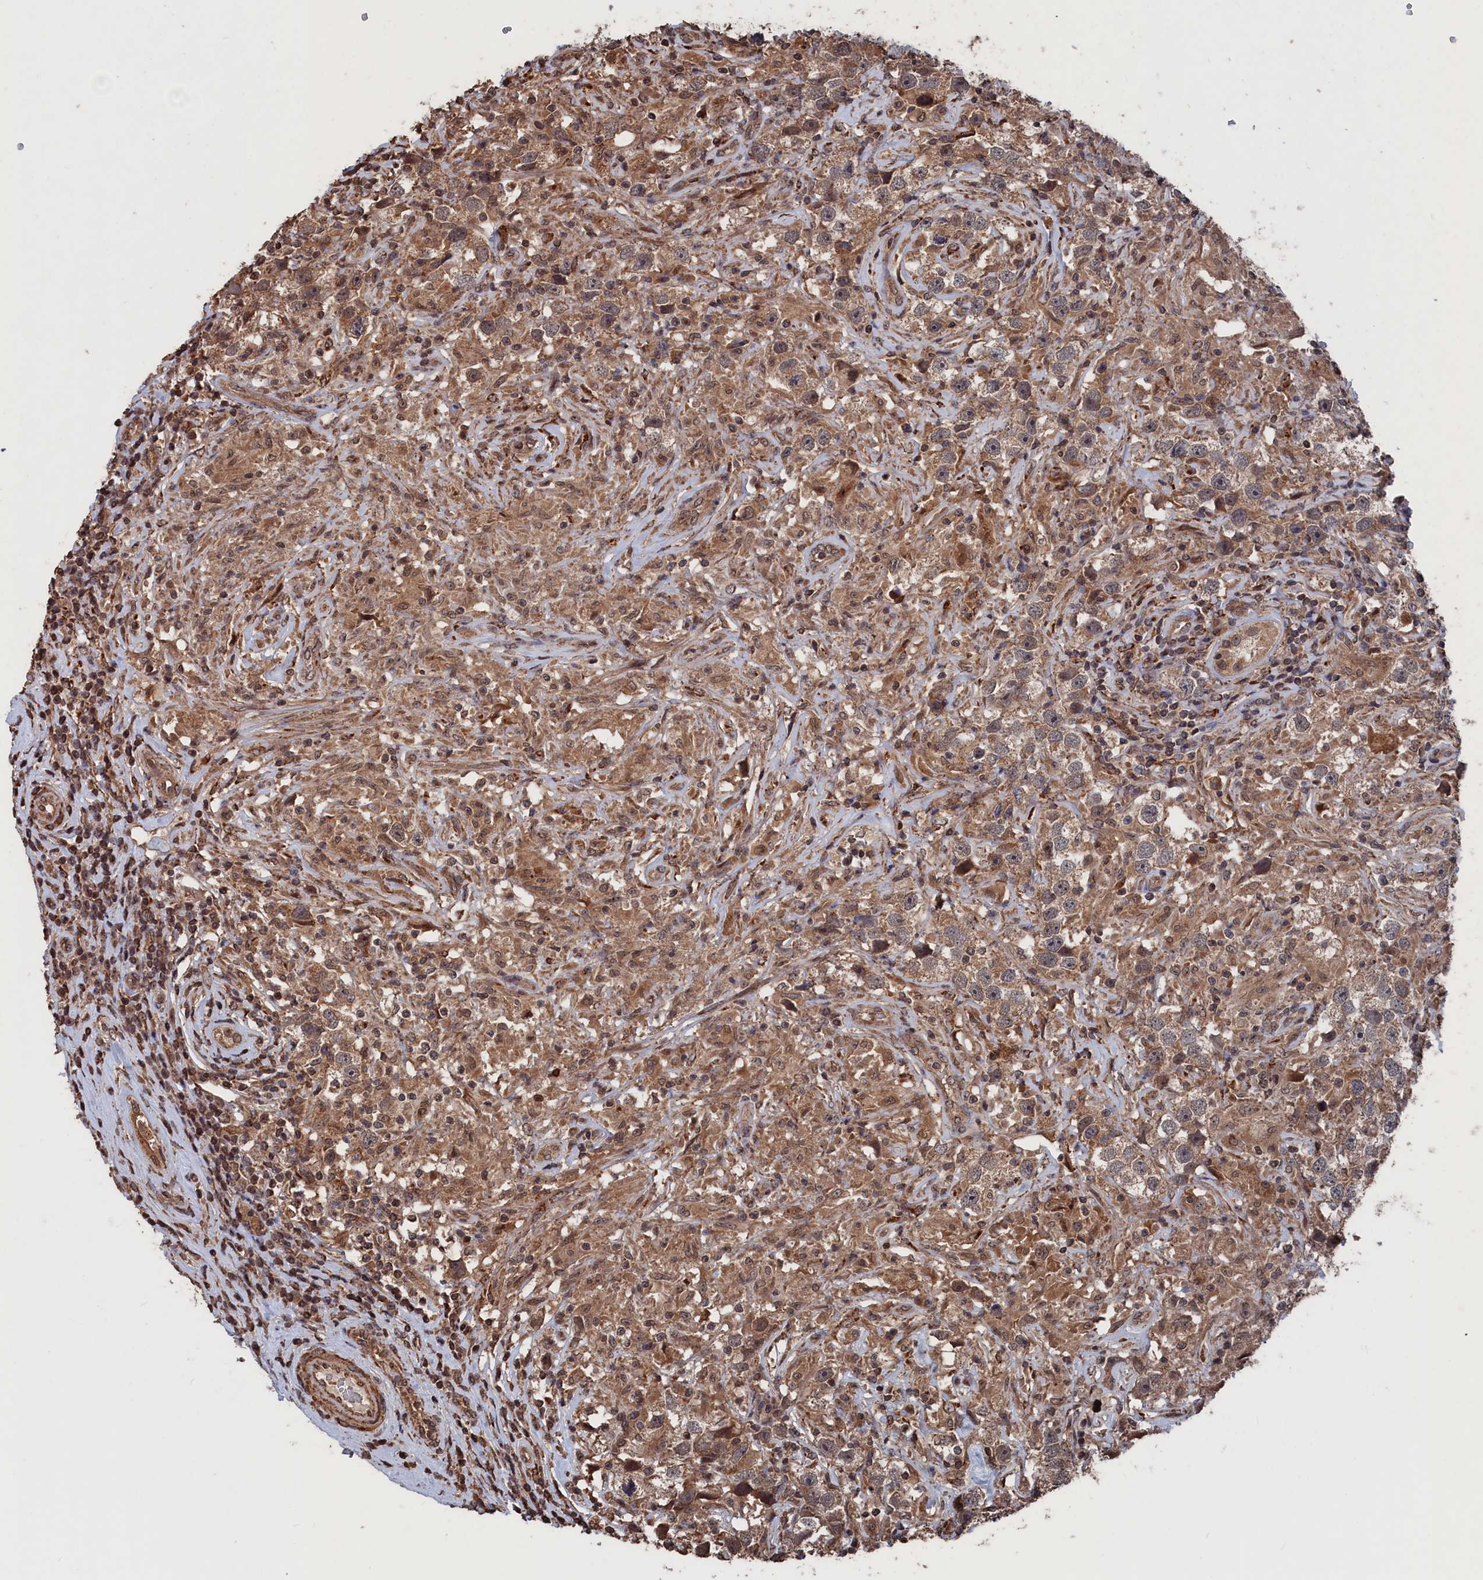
{"staining": {"intensity": "weak", "quantity": ">75%", "location": "cytoplasmic/membranous,nuclear"}, "tissue": "testis cancer", "cell_type": "Tumor cells", "image_type": "cancer", "snomed": [{"axis": "morphology", "description": "Seminoma, NOS"}, {"axis": "topography", "description": "Testis"}], "caption": "This is an image of immunohistochemistry (IHC) staining of testis cancer (seminoma), which shows weak positivity in the cytoplasmic/membranous and nuclear of tumor cells.", "gene": "PDE12", "patient": {"sex": "male", "age": 49}}